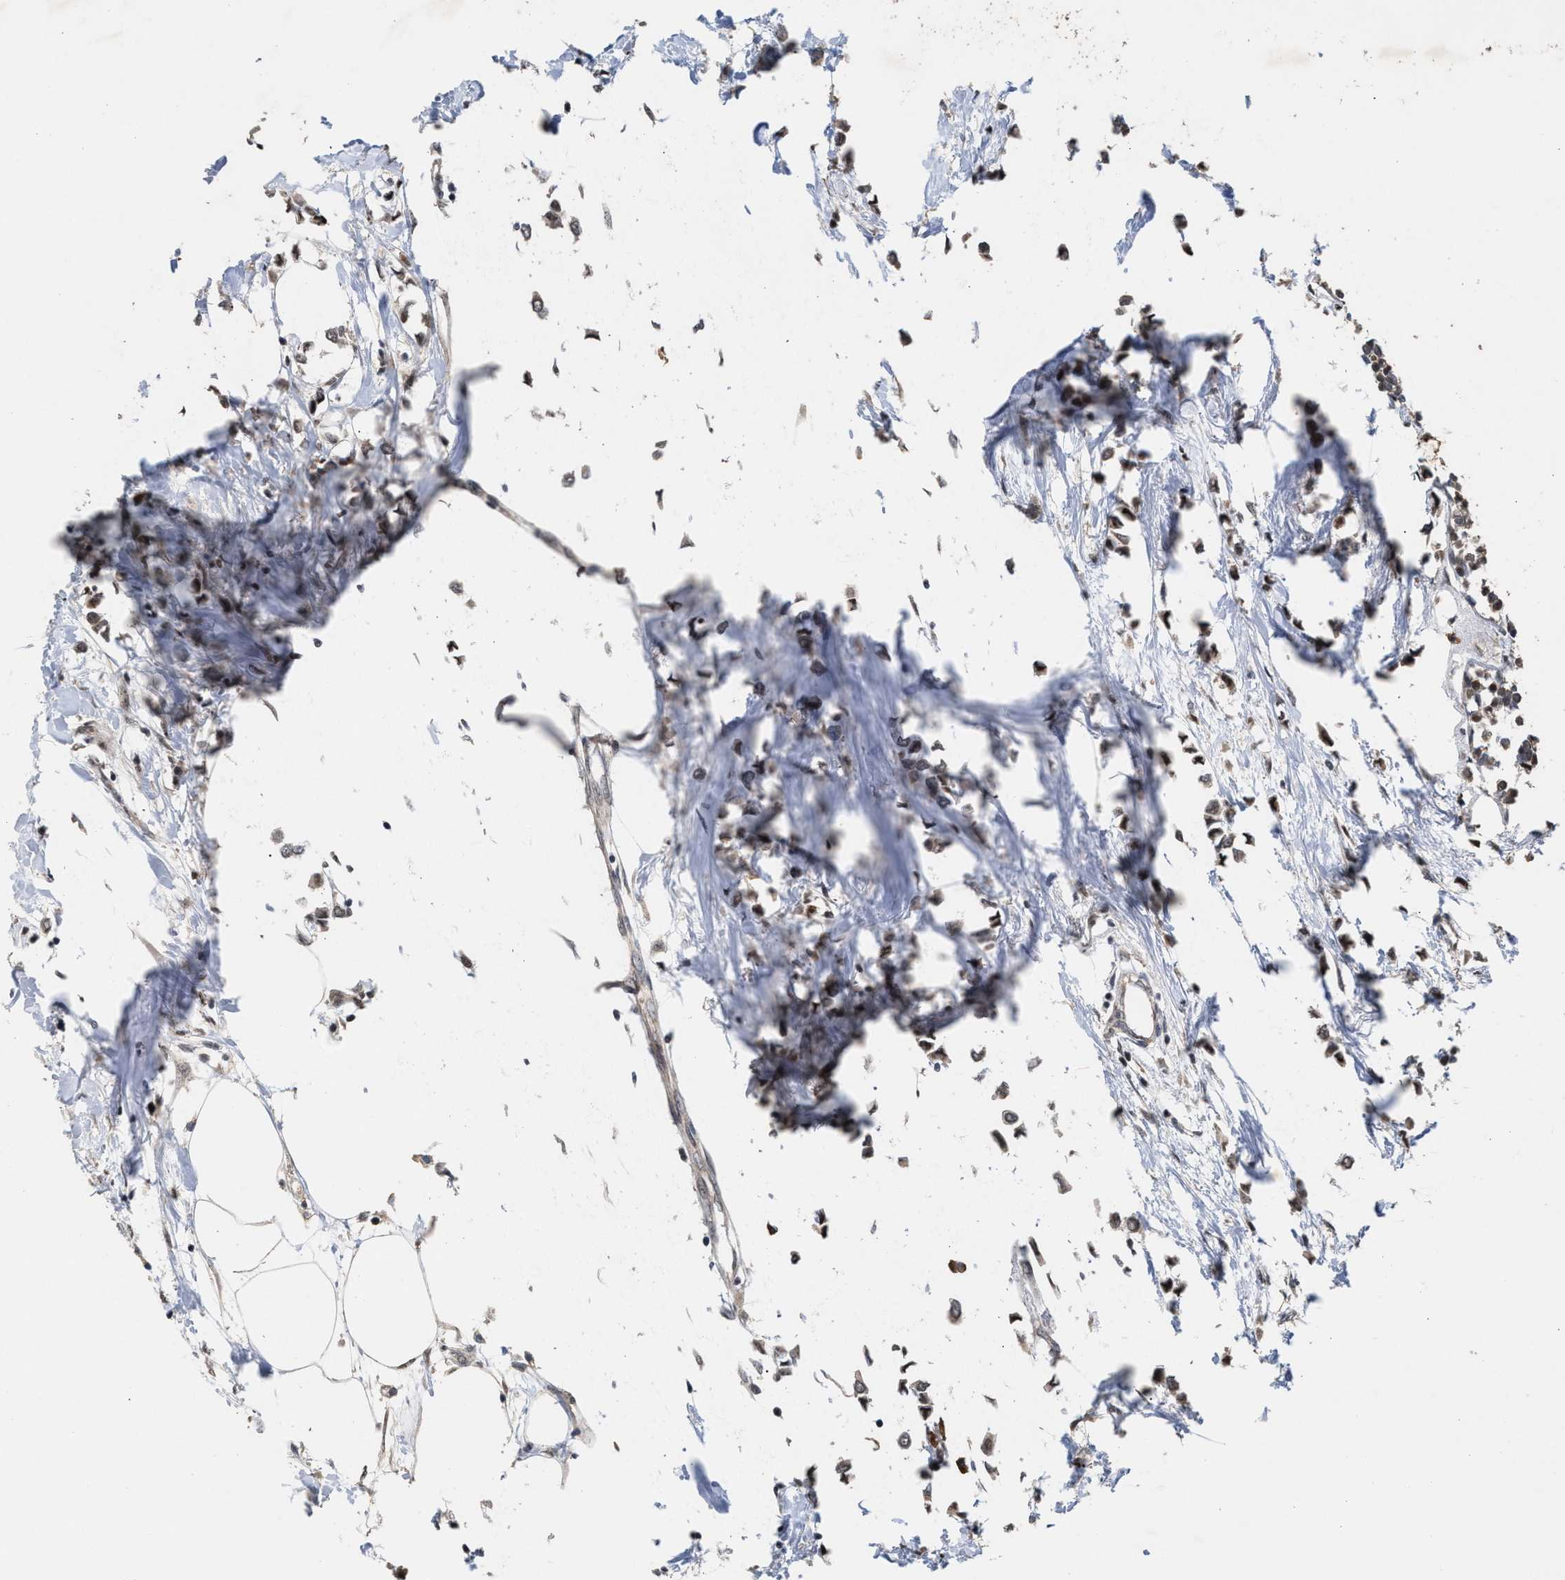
{"staining": {"intensity": "weak", "quantity": ">75%", "location": "cytoplasmic/membranous,nuclear"}, "tissue": "breast cancer", "cell_type": "Tumor cells", "image_type": "cancer", "snomed": [{"axis": "morphology", "description": "Lobular carcinoma"}, {"axis": "topography", "description": "Breast"}], "caption": "A high-resolution micrograph shows immunohistochemistry staining of breast cancer, which exhibits weak cytoplasmic/membranous and nuclear staining in approximately >75% of tumor cells.", "gene": "MKNK2", "patient": {"sex": "female", "age": 51}}